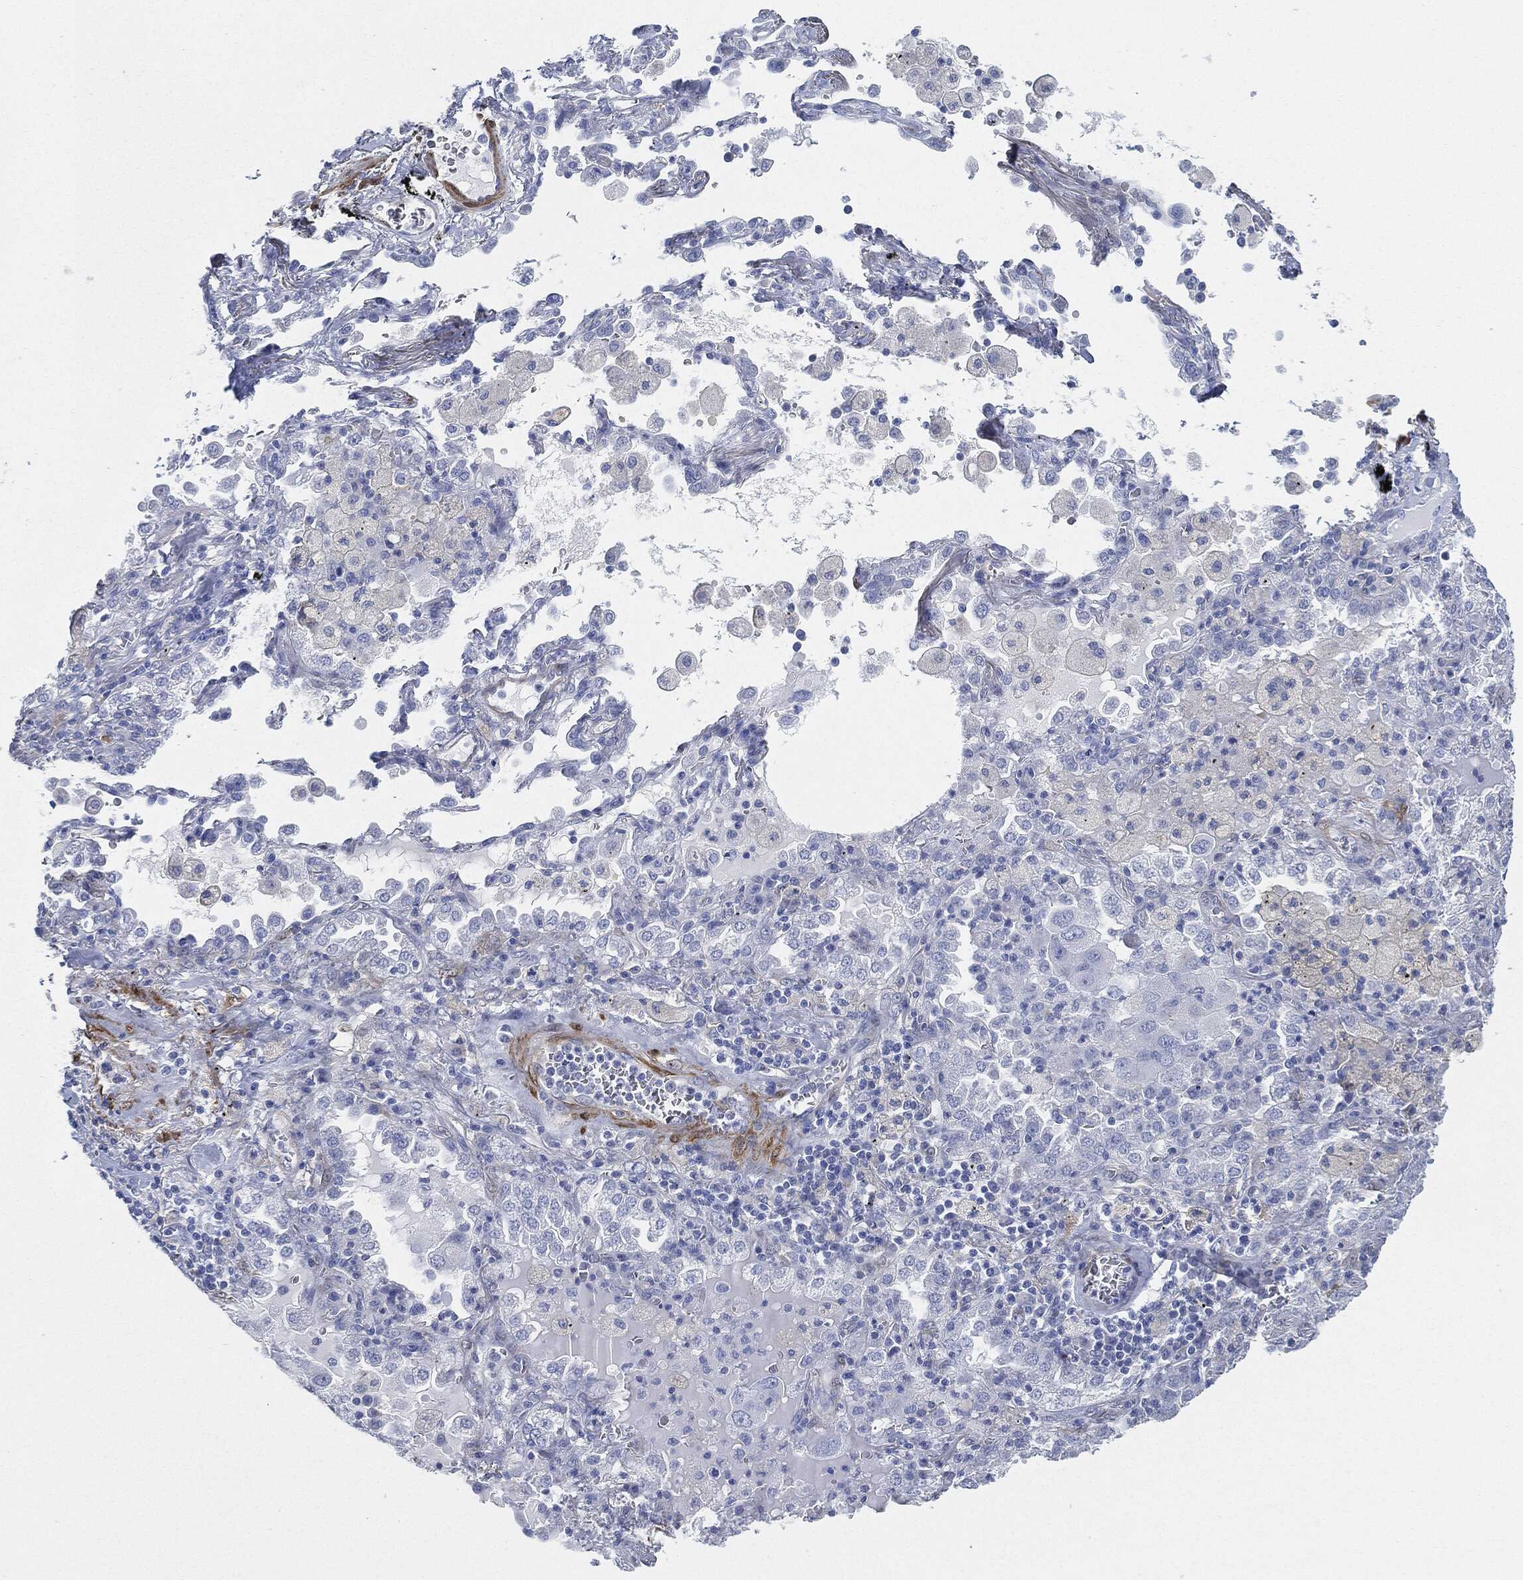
{"staining": {"intensity": "negative", "quantity": "none", "location": "none"}, "tissue": "lung cancer", "cell_type": "Tumor cells", "image_type": "cancer", "snomed": [{"axis": "morphology", "description": "Adenocarcinoma, NOS"}, {"axis": "topography", "description": "Lung"}], "caption": "Immunohistochemistry of lung cancer (adenocarcinoma) exhibits no positivity in tumor cells.", "gene": "TAGLN", "patient": {"sex": "female", "age": 61}}